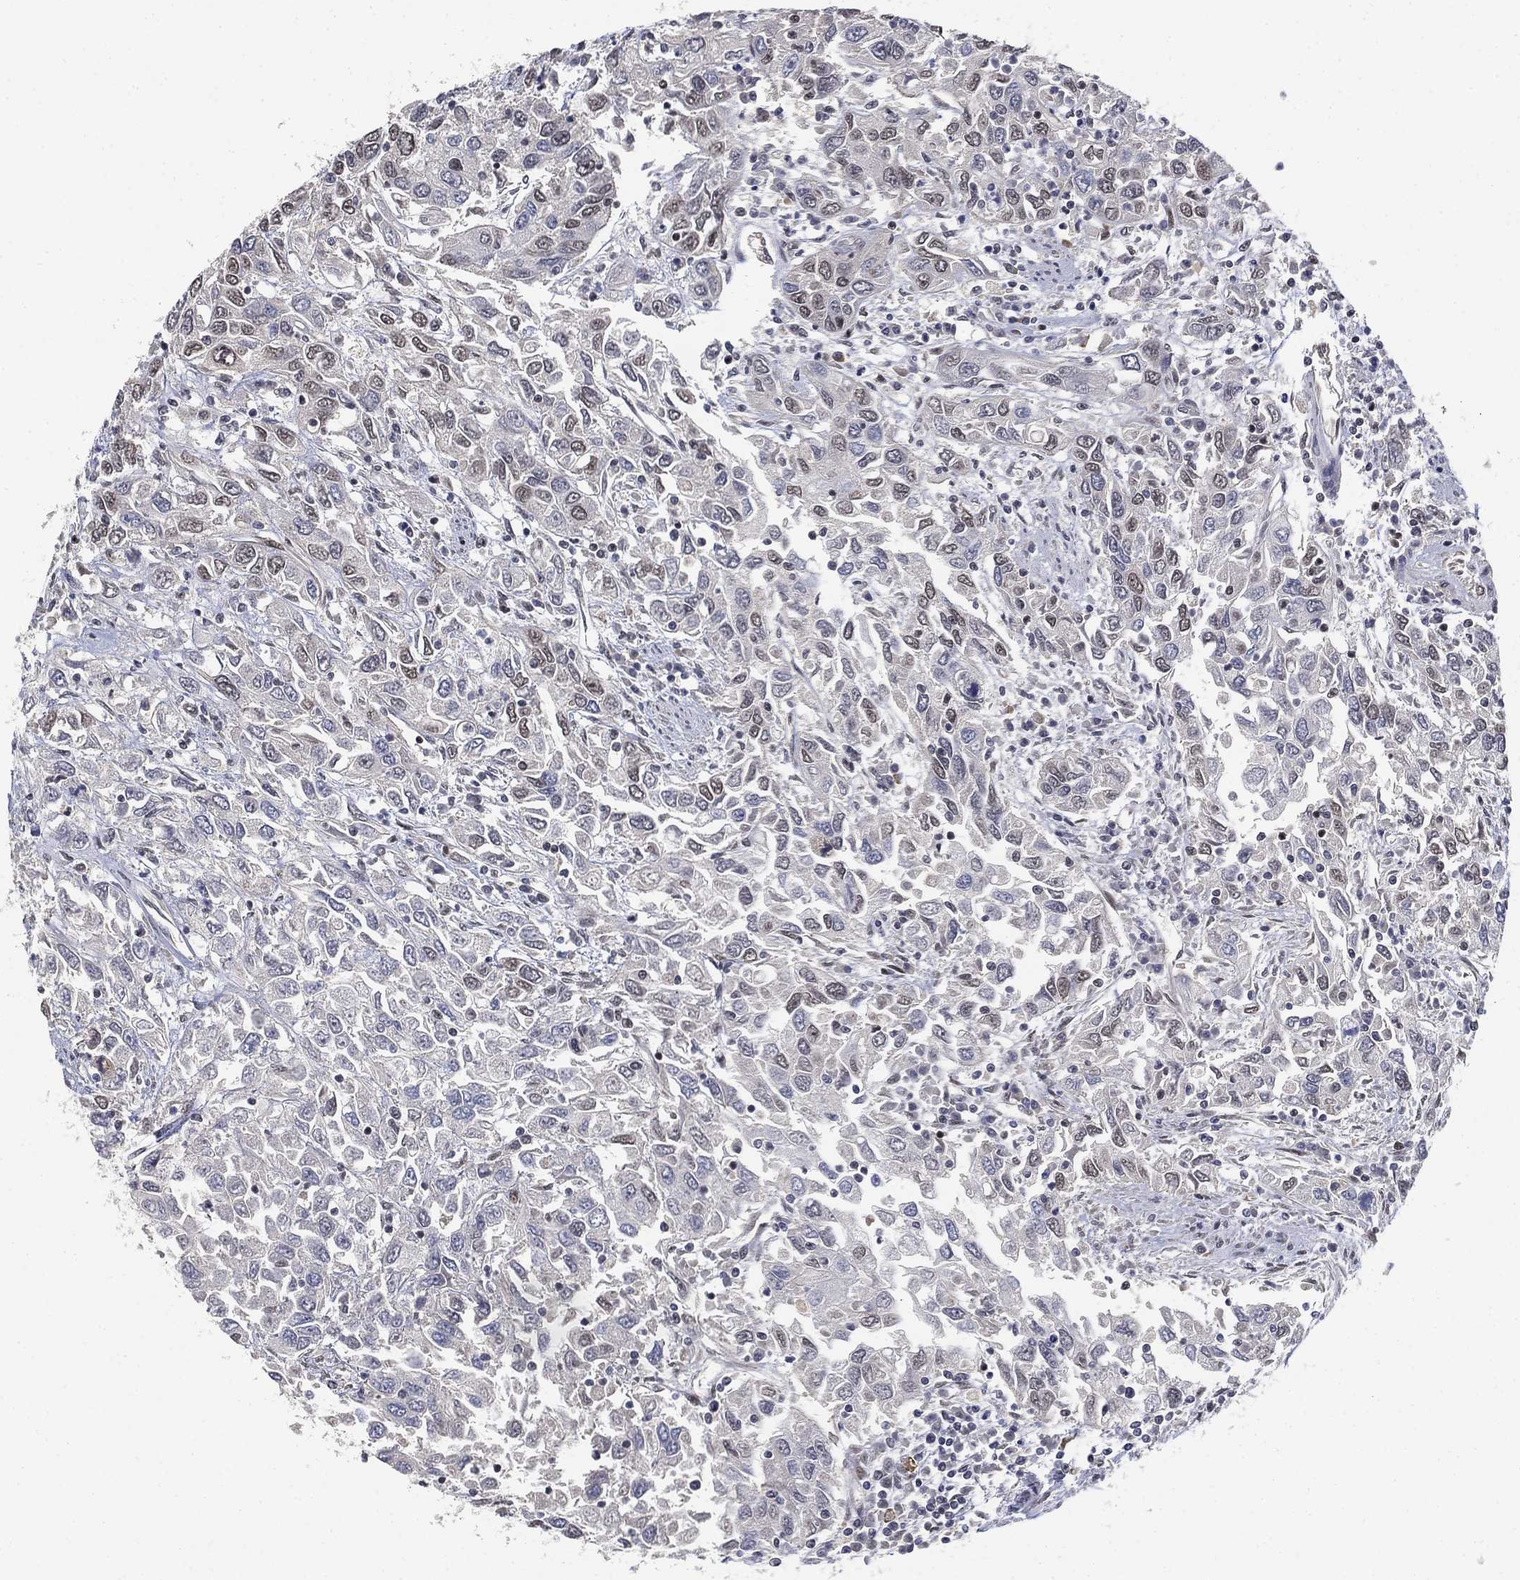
{"staining": {"intensity": "negative", "quantity": "none", "location": "none"}, "tissue": "urothelial cancer", "cell_type": "Tumor cells", "image_type": "cancer", "snomed": [{"axis": "morphology", "description": "Urothelial carcinoma, High grade"}, {"axis": "topography", "description": "Urinary bladder"}], "caption": "A photomicrograph of human urothelial carcinoma (high-grade) is negative for staining in tumor cells.", "gene": "ZSCAN30", "patient": {"sex": "male", "age": 76}}